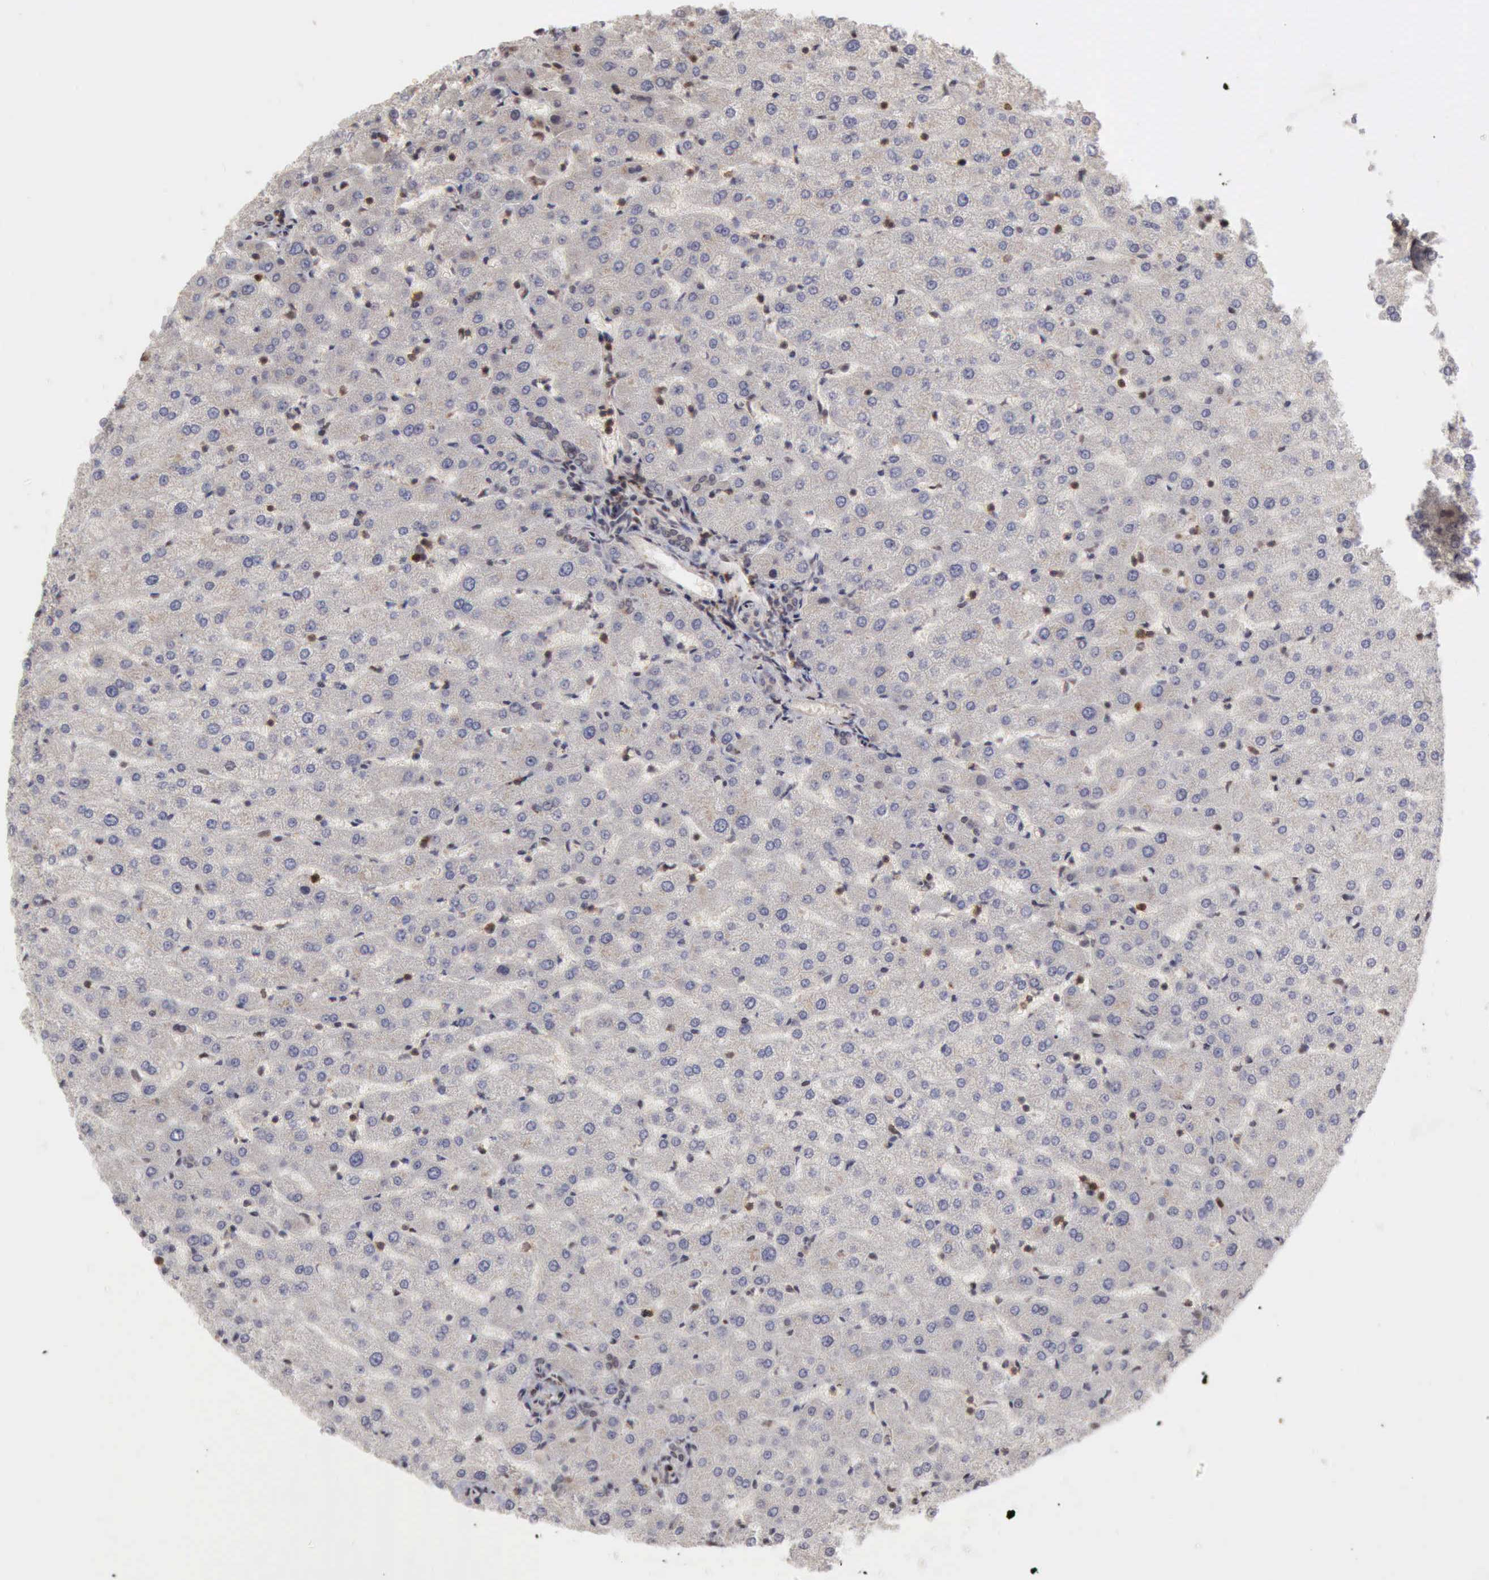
{"staining": {"intensity": "weak", "quantity": "25%-75%", "location": "cytoplasmic/membranous"}, "tissue": "liver", "cell_type": "Cholangiocytes", "image_type": "normal", "snomed": [{"axis": "morphology", "description": "Normal tissue, NOS"}, {"axis": "morphology", "description": "Fibrosis, NOS"}, {"axis": "topography", "description": "Liver"}], "caption": "A brown stain shows weak cytoplasmic/membranous positivity of a protein in cholangiocytes of normal human liver. Nuclei are stained in blue.", "gene": "CDKN2A", "patient": {"sex": "female", "age": 29}}